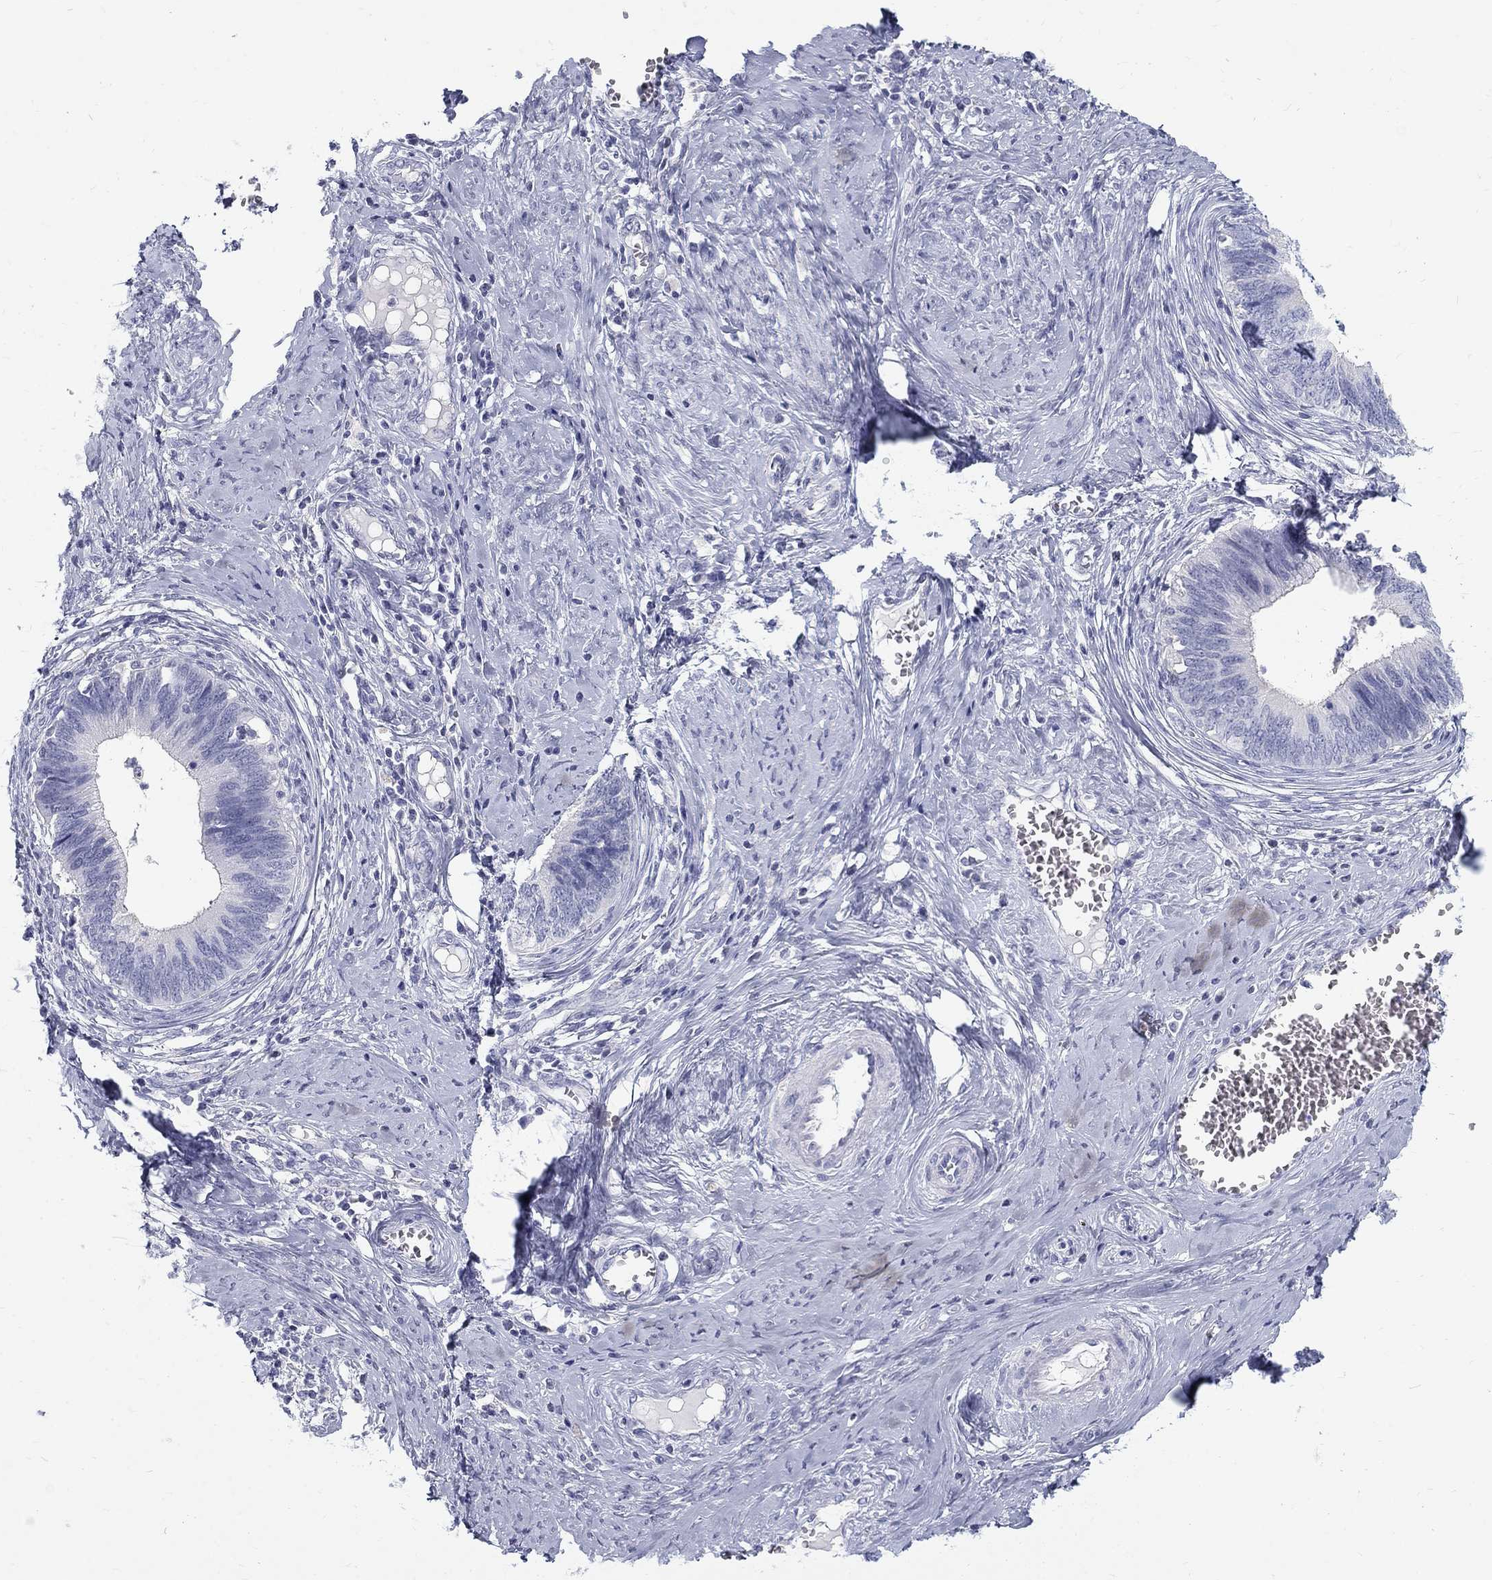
{"staining": {"intensity": "negative", "quantity": "none", "location": "none"}, "tissue": "cervical cancer", "cell_type": "Tumor cells", "image_type": "cancer", "snomed": [{"axis": "morphology", "description": "Adenocarcinoma, NOS"}, {"axis": "topography", "description": "Cervix"}], "caption": "This is an immunohistochemistry histopathology image of human cervical adenocarcinoma. There is no staining in tumor cells.", "gene": "MAGEB6", "patient": {"sex": "female", "age": 42}}